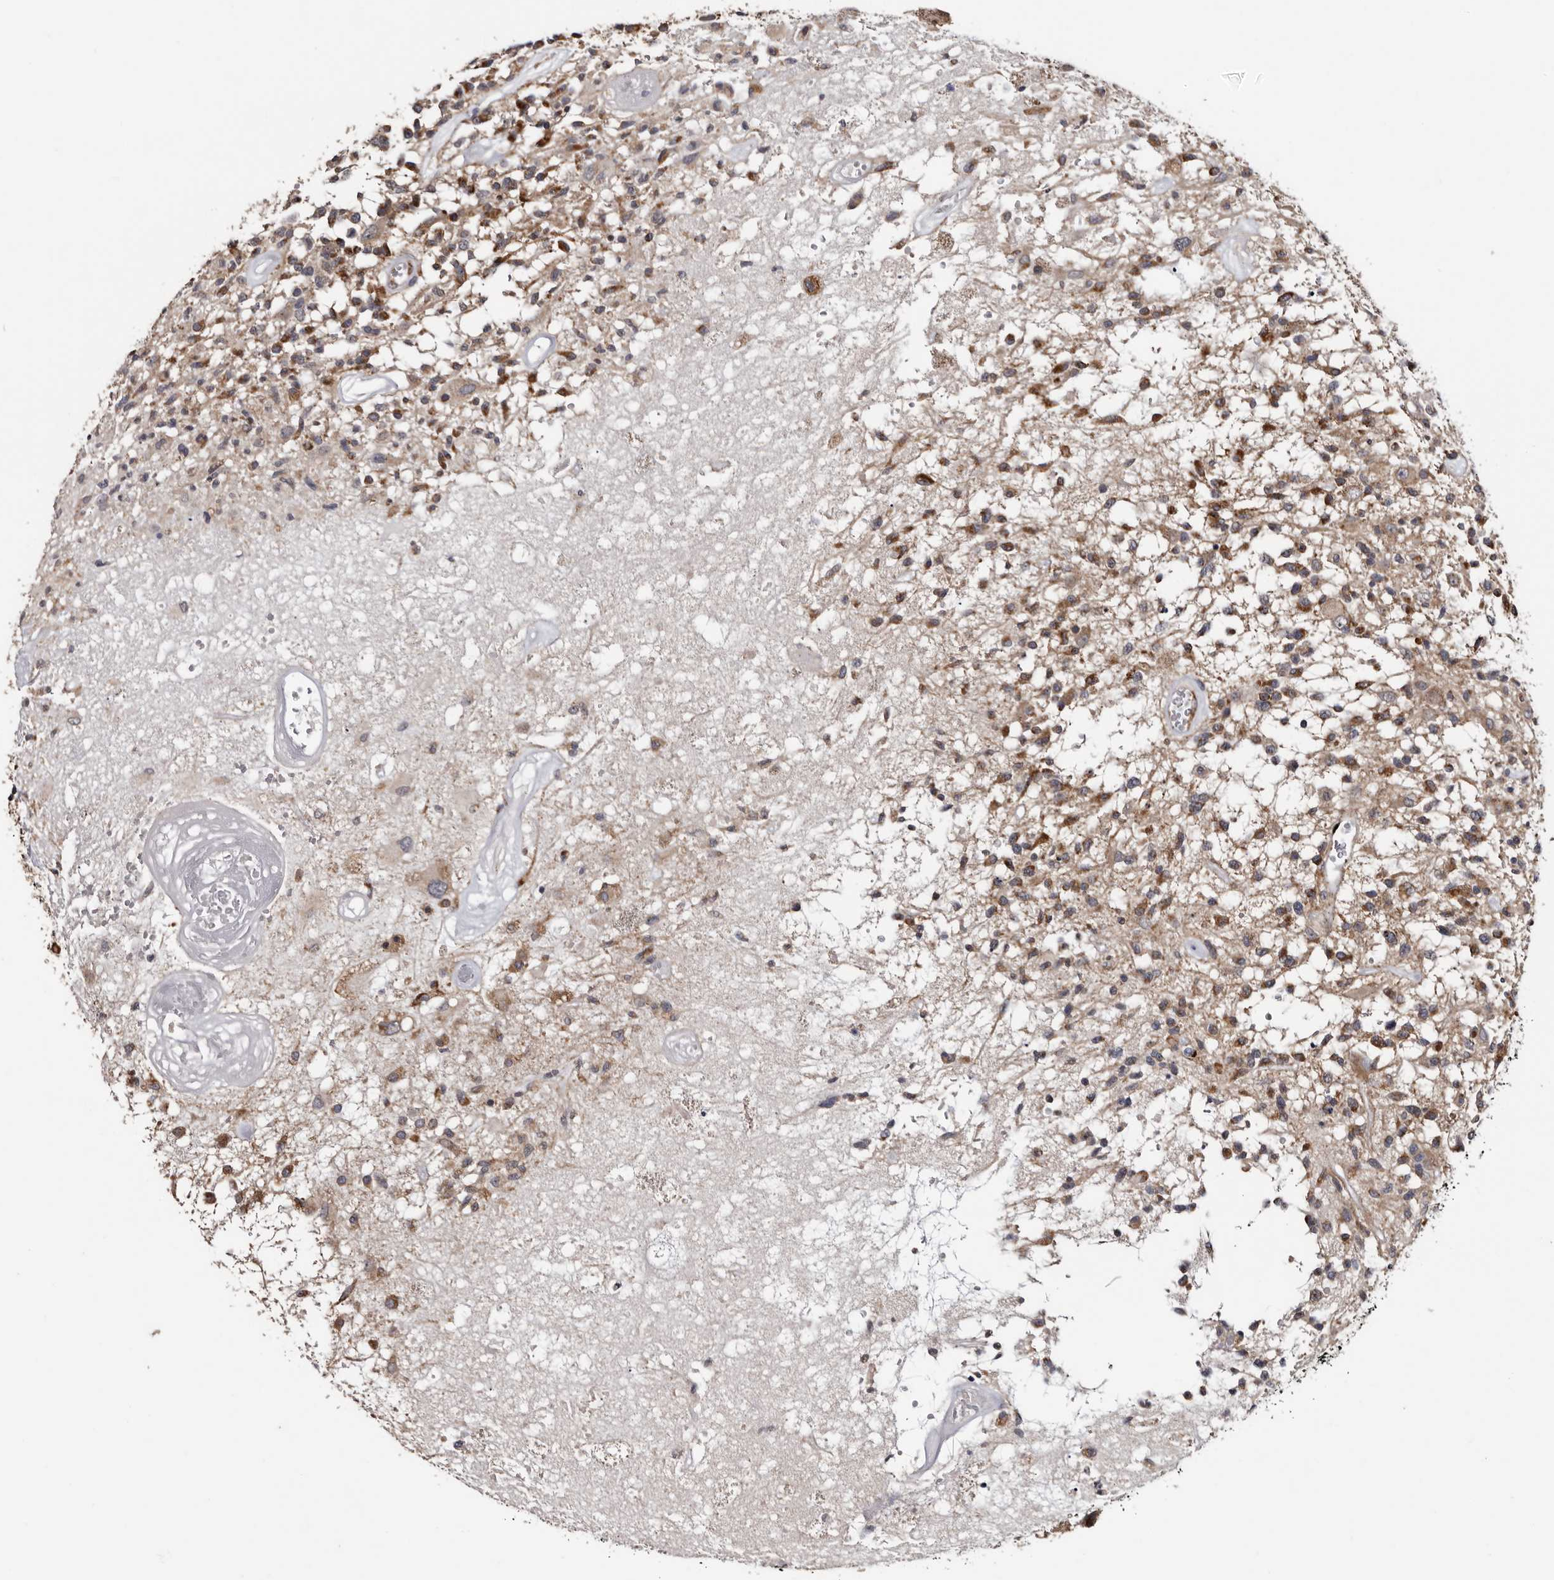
{"staining": {"intensity": "strong", "quantity": "<25%", "location": "cytoplasmic/membranous"}, "tissue": "glioma", "cell_type": "Tumor cells", "image_type": "cancer", "snomed": [{"axis": "morphology", "description": "Glioma, malignant, High grade"}, {"axis": "morphology", "description": "Glioblastoma, NOS"}, {"axis": "topography", "description": "Brain"}], "caption": "Protein analysis of glioma tissue shows strong cytoplasmic/membranous positivity in approximately <25% of tumor cells.", "gene": "ARMCX2", "patient": {"sex": "male", "age": 60}}